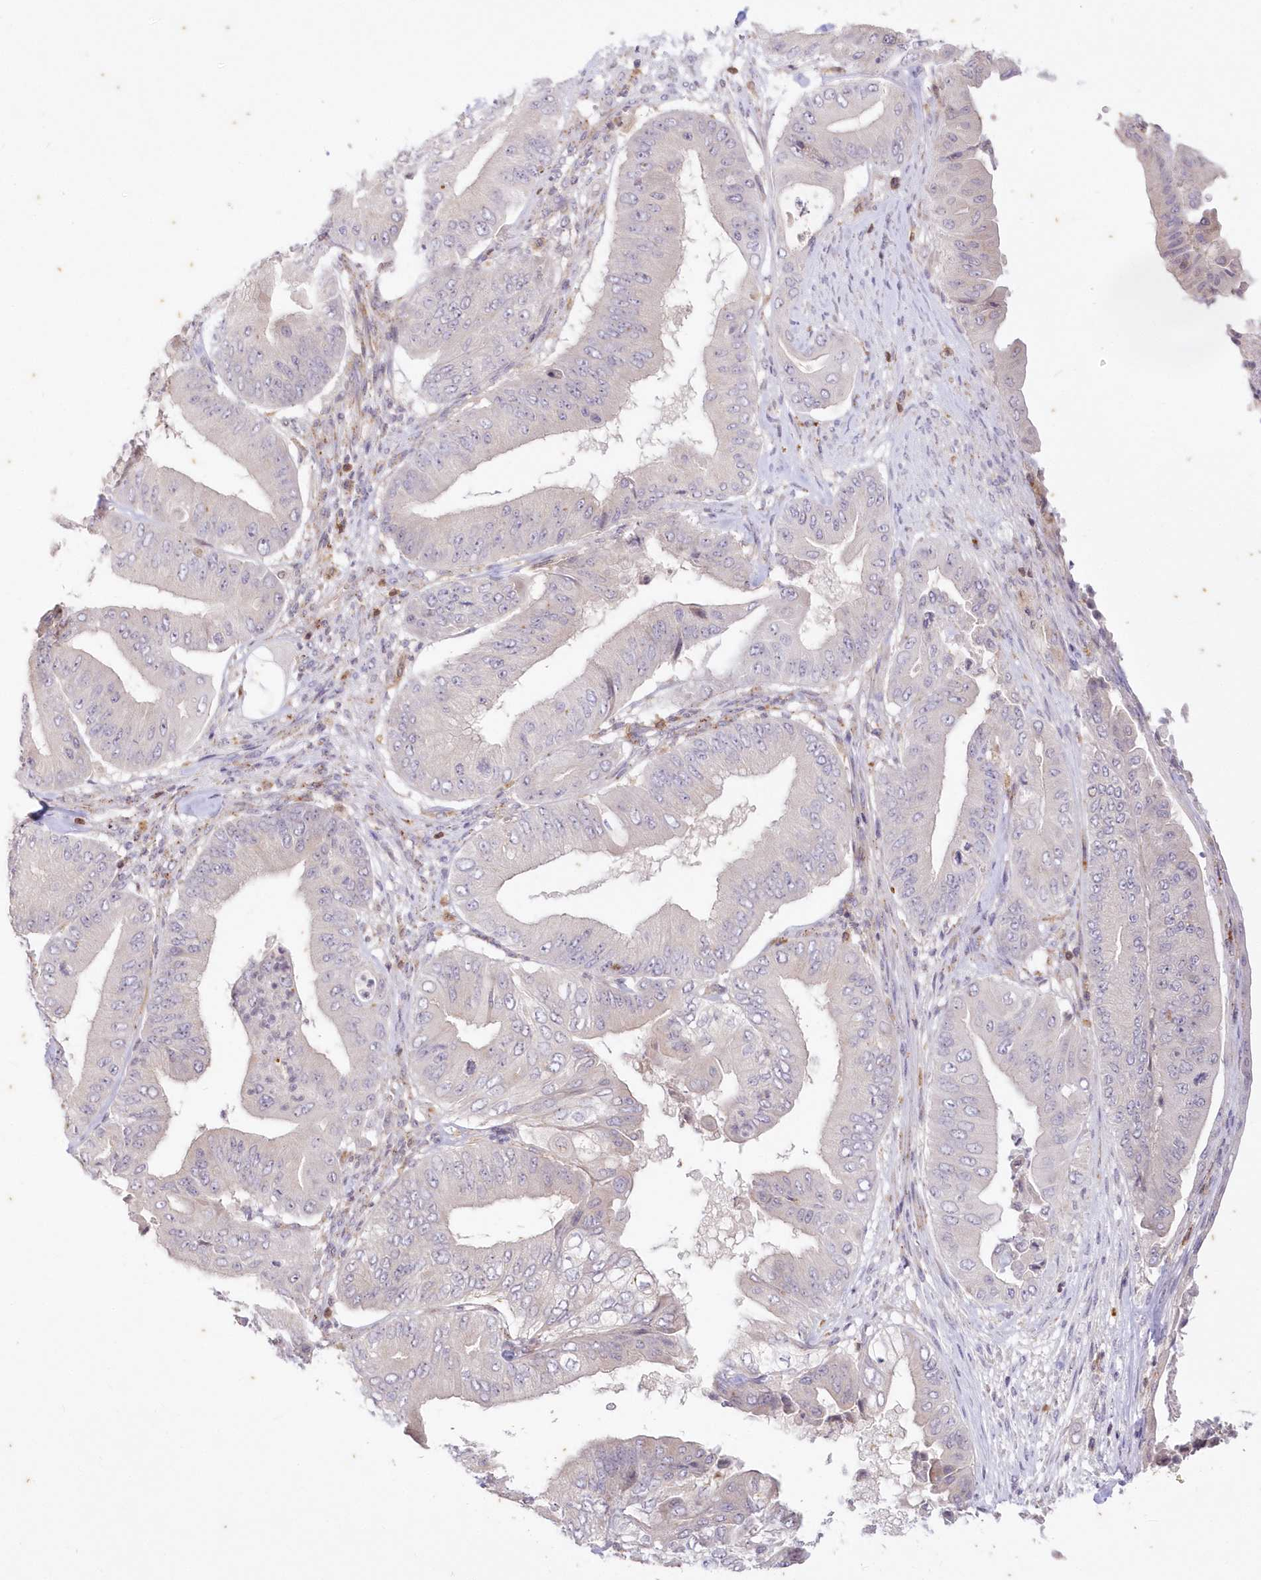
{"staining": {"intensity": "negative", "quantity": "none", "location": "none"}, "tissue": "pancreatic cancer", "cell_type": "Tumor cells", "image_type": "cancer", "snomed": [{"axis": "morphology", "description": "Adenocarcinoma, NOS"}, {"axis": "topography", "description": "Pancreas"}], "caption": "High magnification brightfield microscopy of pancreatic cancer stained with DAB (3,3'-diaminobenzidine) (brown) and counterstained with hematoxylin (blue): tumor cells show no significant positivity.", "gene": "MTMR3", "patient": {"sex": "female", "age": 77}}